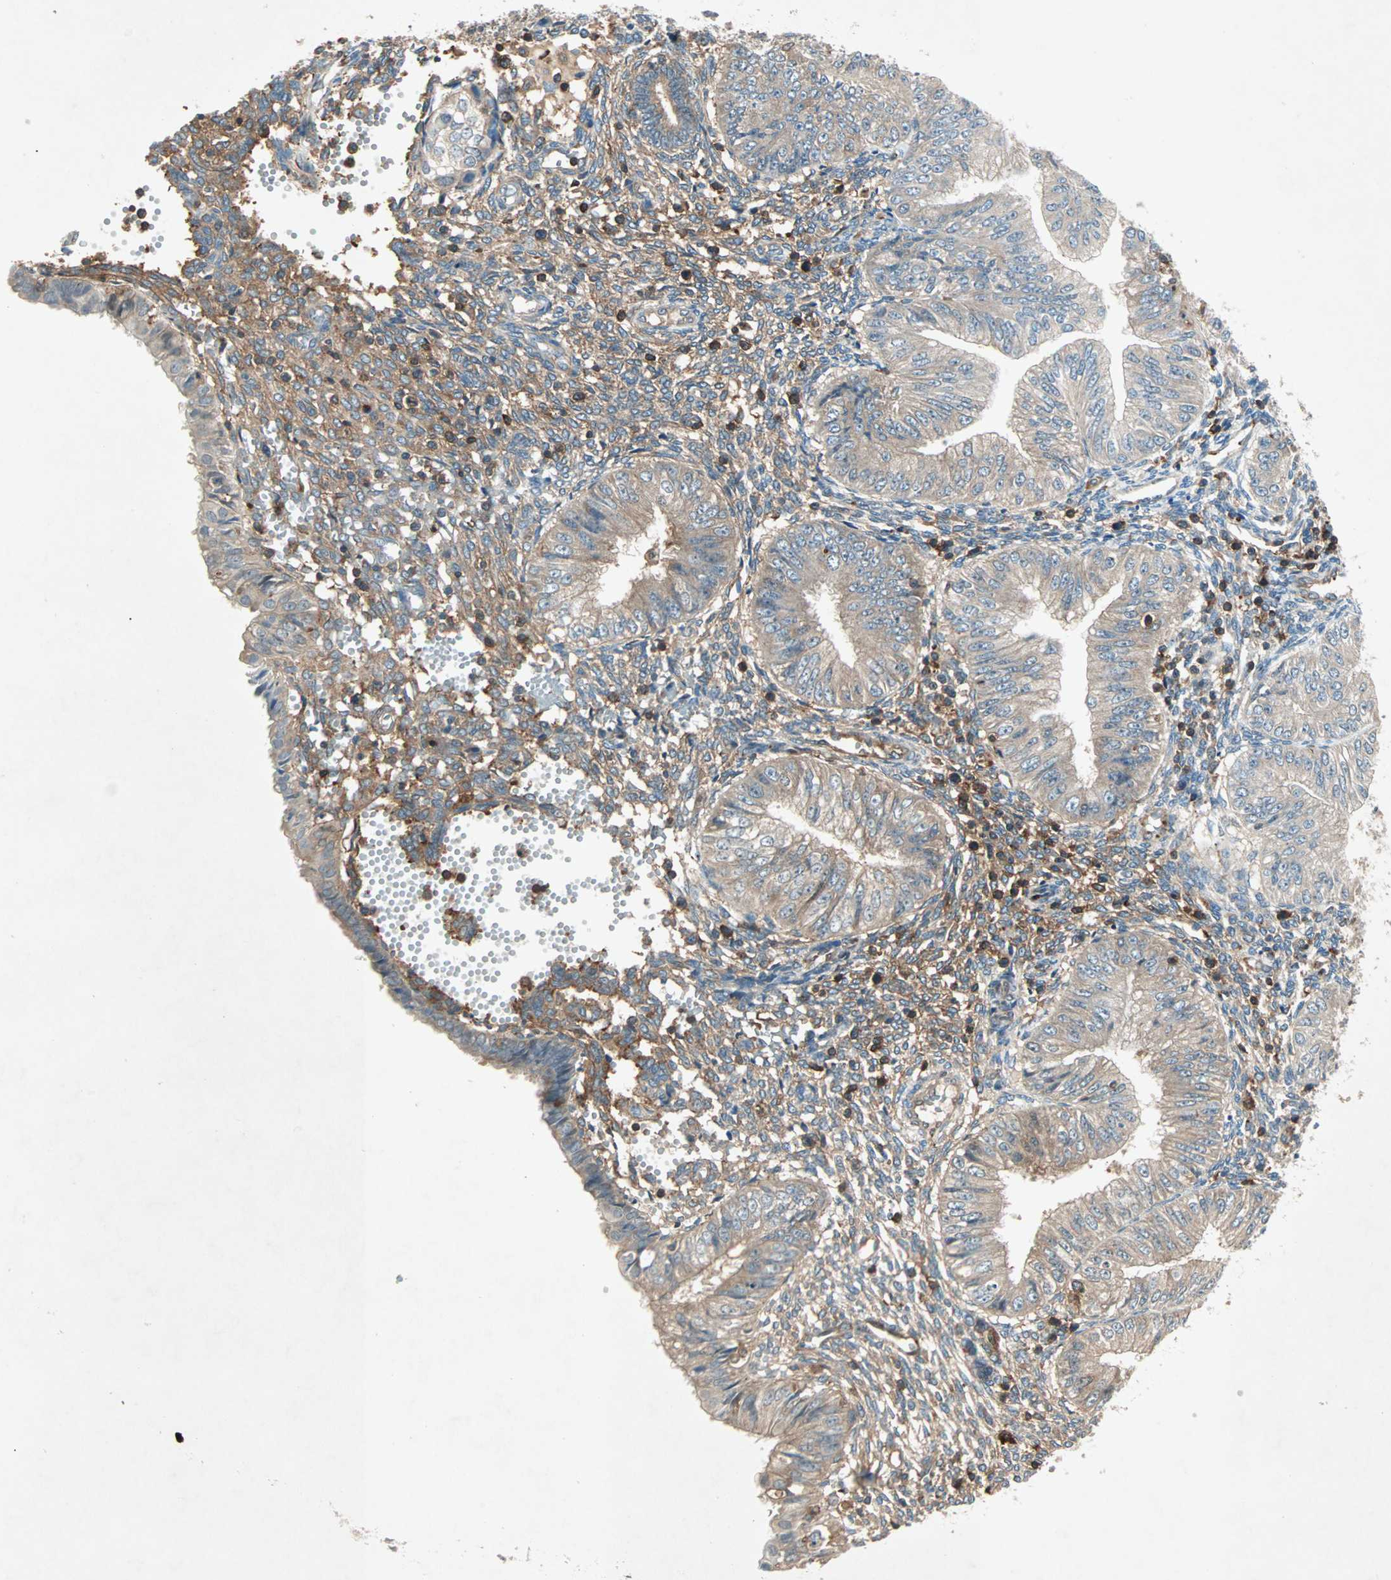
{"staining": {"intensity": "moderate", "quantity": ">75%", "location": "cytoplasmic/membranous"}, "tissue": "endometrial cancer", "cell_type": "Tumor cells", "image_type": "cancer", "snomed": [{"axis": "morphology", "description": "Normal tissue, NOS"}, {"axis": "morphology", "description": "Adenocarcinoma, NOS"}, {"axis": "topography", "description": "Endometrium"}], "caption": "High-magnification brightfield microscopy of endometrial cancer (adenocarcinoma) stained with DAB (brown) and counterstained with hematoxylin (blue). tumor cells exhibit moderate cytoplasmic/membranous expression is identified in about>75% of cells.", "gene": "TEC", "patient": {"sex": "female", "age": 53}}